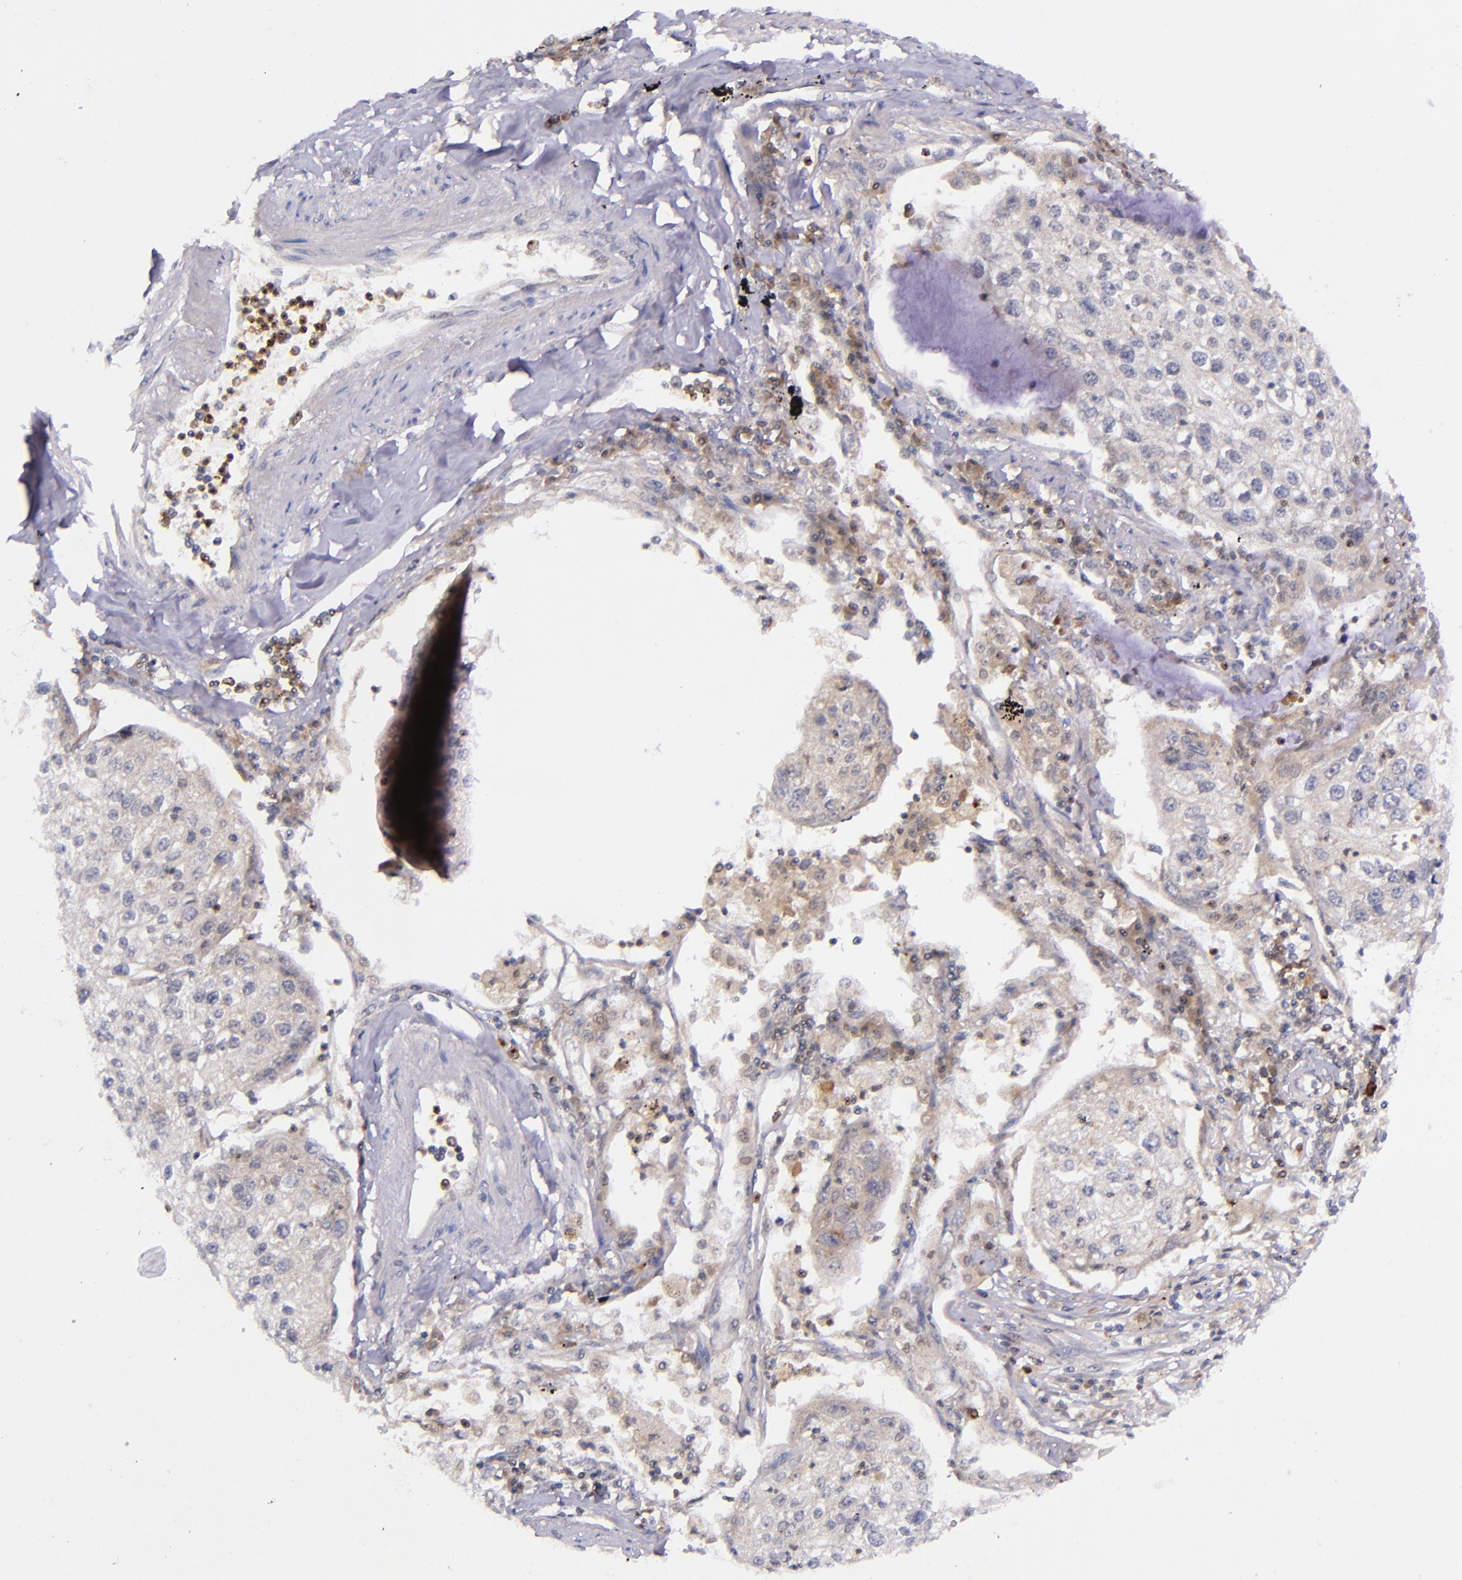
{"staining": {"intensity": "negative", "quantity": "none", "location": "none"}, "tissue": "lung cancer", "cell_type": "Tumor cells", "image_type": "cancer", "snomed": [{"axis": "morphology", "description": "Squamous cell carcinoma, NOS"}, {"axis": "topography", "description": "Lung"}], "caption": "Tumor cells show no significant protein staining in lung cancer (squamous cell carcinoma).", "gene": "SELL", "patient": {"sex": "male", "age": 75}}